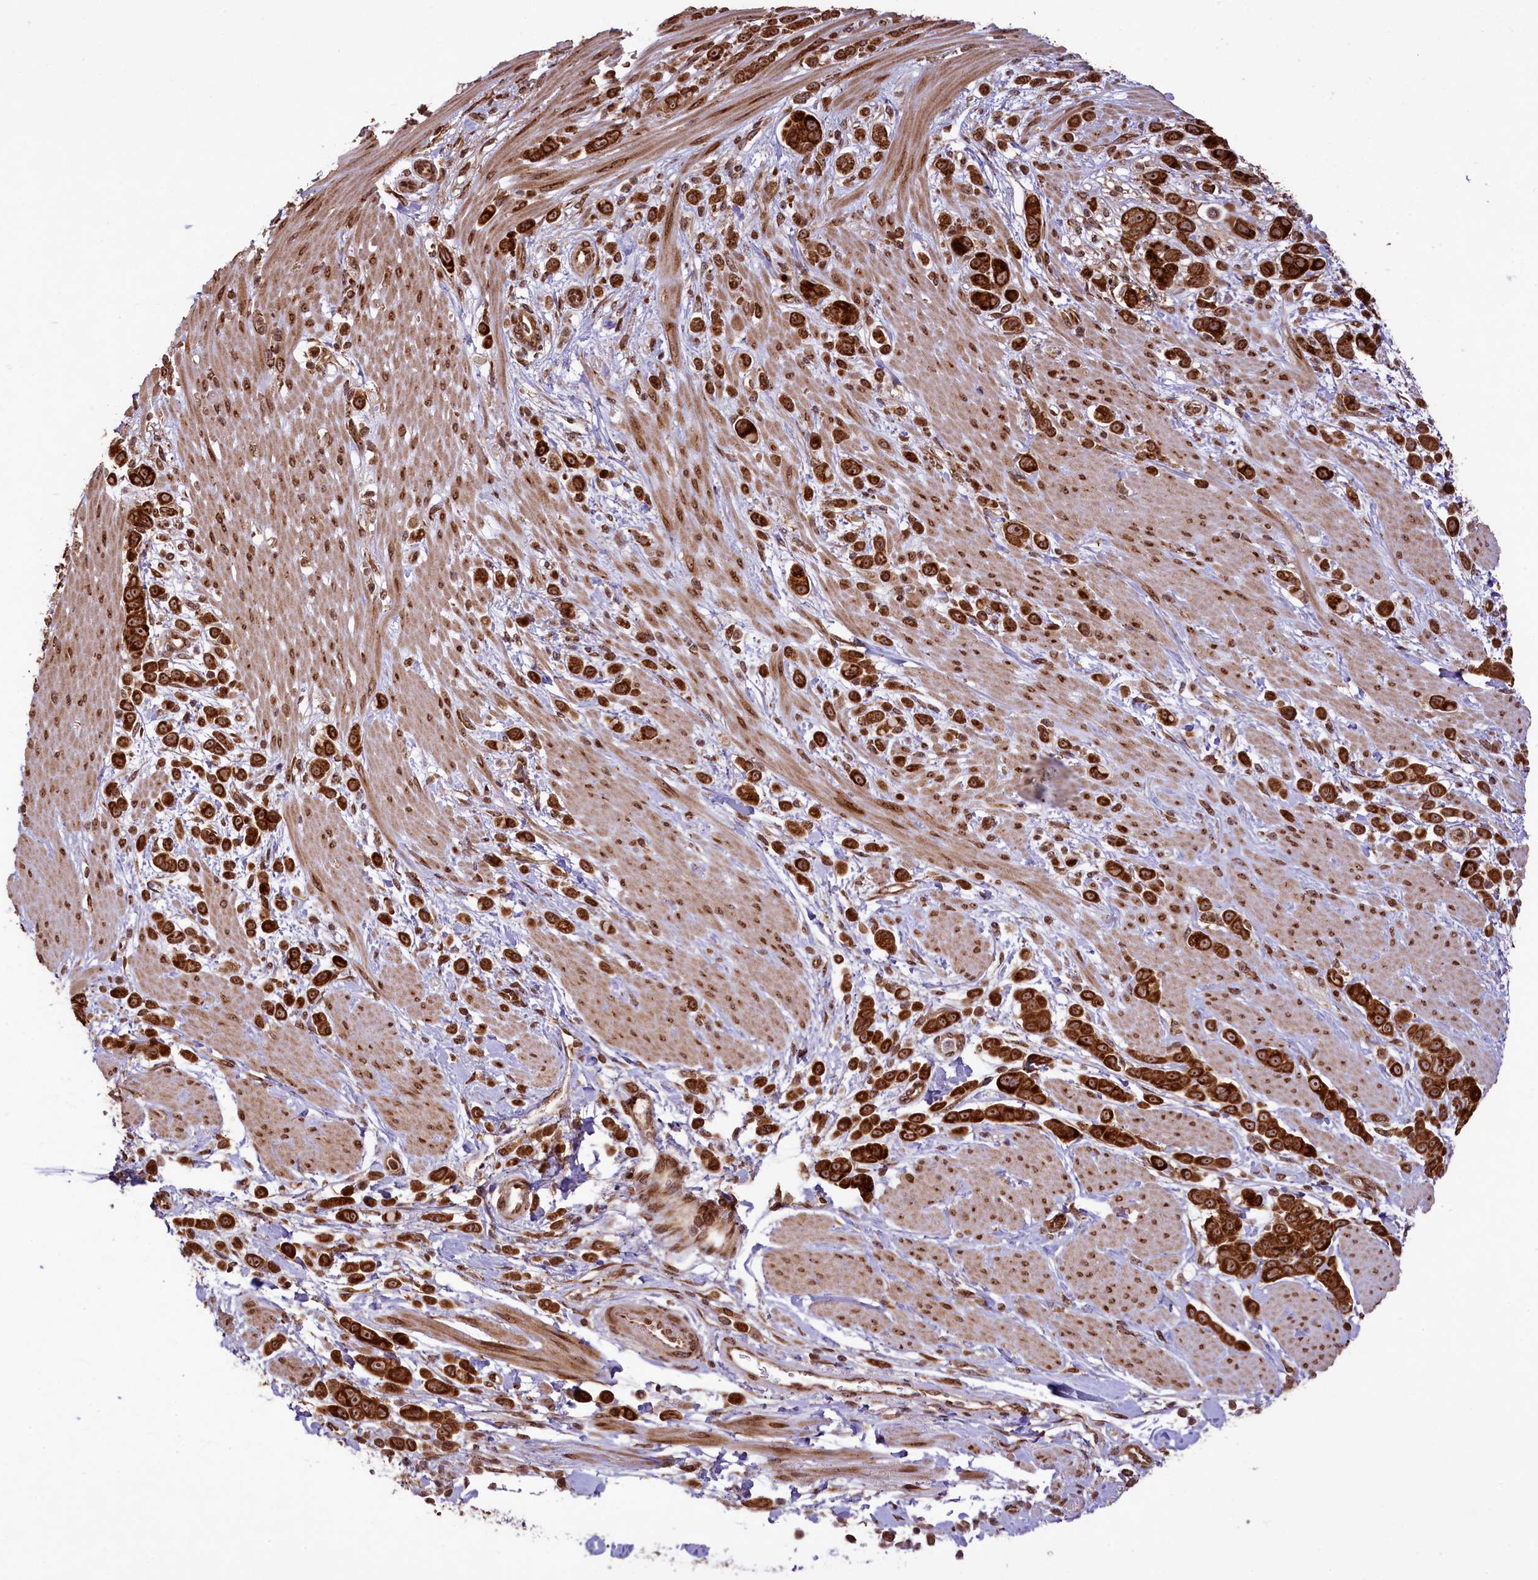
{"staining": {"intensity": "strong", "quantity": ">75%", "location": "cytoplasmic/membranous,nuclear"}, "tissue": "pancreatic cancer", "cell_type": "Tumor cells", "image_type": "cancer", "snomed": [{"axis": "morphology", "description": "Normal tissue, NOS"}, {"axis": "morphology", "description": "Adenocarcinoma, NOS"}, {"axis": "topography", "description": "Pancreas"}], "caption": "A brown stain highlights strong cytoplasmic/membranous and nuclear expression of a protein in human pancreatic adenocarcinoma tumor cells. The protein is shown in brown color, while the nuclei are stained blue.", "gene": "LARP4", "patient": {"sex": "female", "age": 64}}